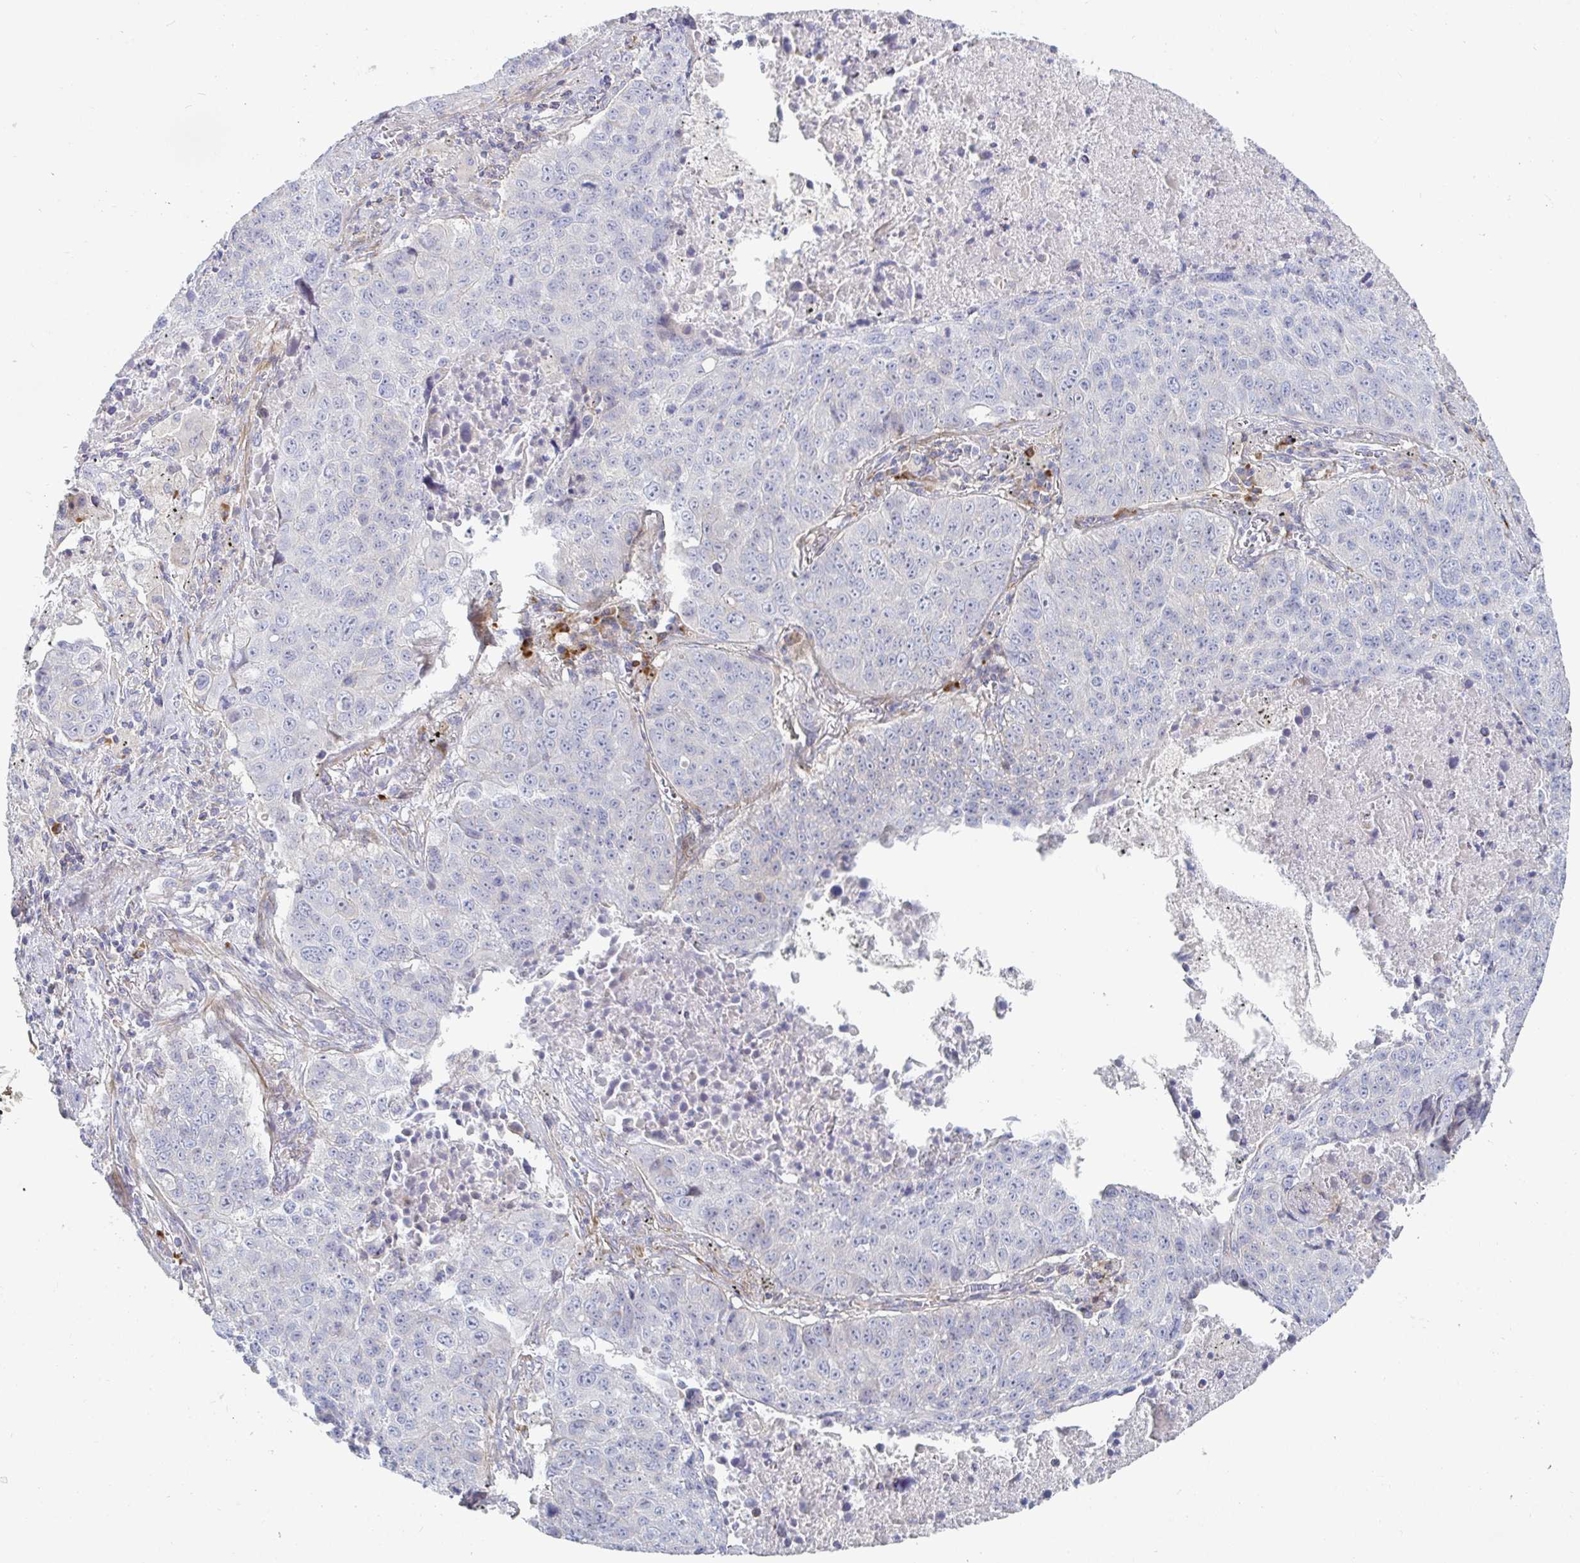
{"staining": {"intensity": "negative", "quantity": "none", "location": "none"}, "tissue": "lung cancer", "cell_type": "Tumor cells", "image_type": "cancer", "snomed": [{"axis": "morphology", "description": "Normal morphology"}, {"axis": "morphology", "description": "Aneuploidy"}, {"axis": "morphology", "description": "Squamous cell carcinoma, NOS"}, {"axis": "topography", "description": "Lymph node"}, {"axis": "topography", "description": "Lung"}], "caption": "DAB immunohistochemical staining of lung aneuploidy shows no significant staining in tumor cells.", "gene": "SSH2", "patient": {"sex": "female", "age": 76}}